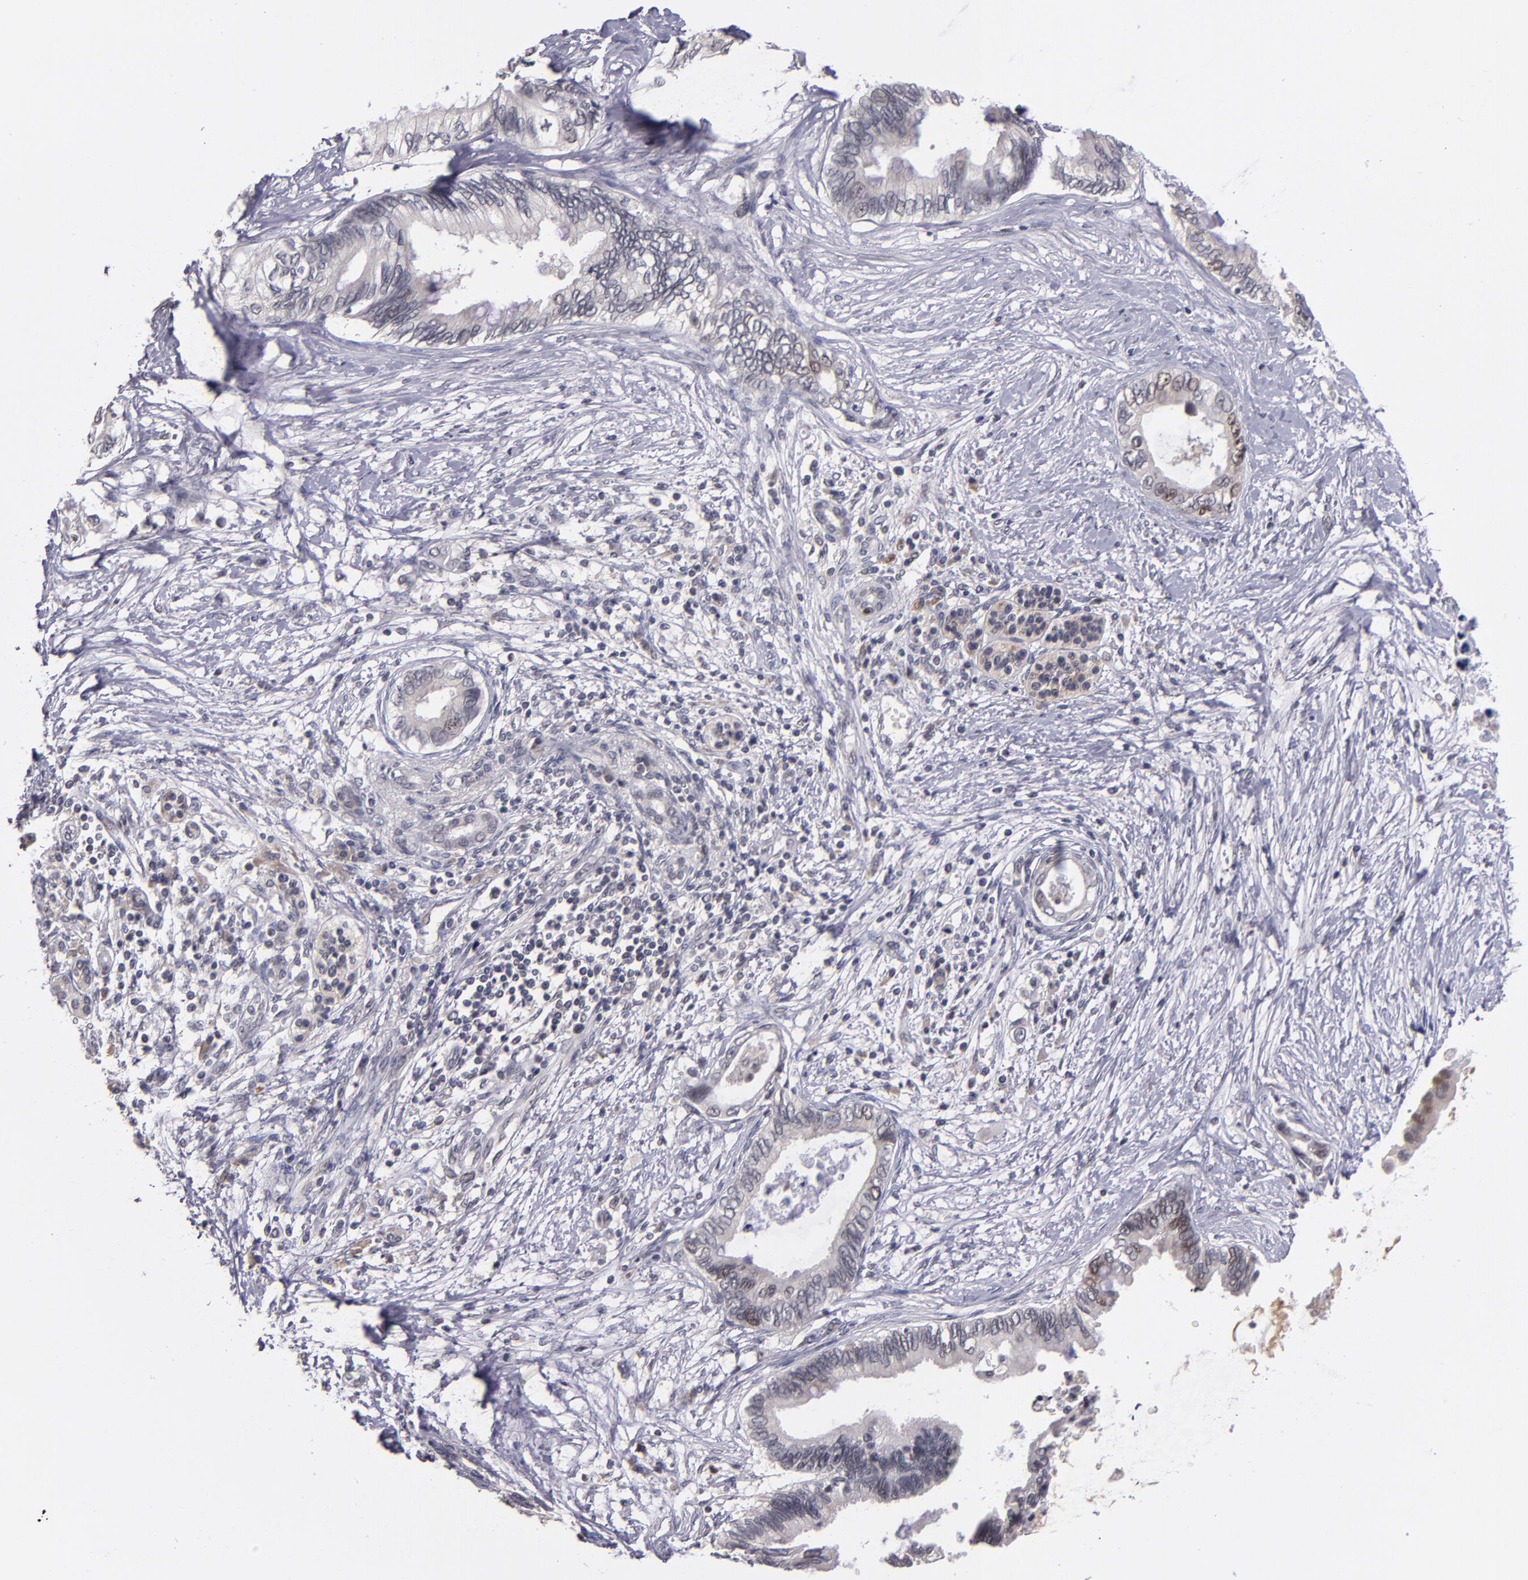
{"staining": {"intensity": "weak", "quantity": "<25%", "location": "cytoplasmic/membranous,nuclear"}, "tissue": "pancreatic cancer", "cell_type": "Tumor cells", "image_type": "cancer", "snomed": [{"axis": "morphology", "description": "Adenocarcinoma, NOS"}, {"axis": "topography", "description": "Pancreas"}], "caption": "Pancreatic adenocarcinoma was stained to show a protein in brown. There is no significant staining in tumor cells. (Stains: DAB (3,3'-diaminobenzidine) IHC with hematoxylin counter stain, Microscopy: brightfield microscopy at high magnification).", "gene": "CDC7", "patient": {"sex": "female", "age": 66}}